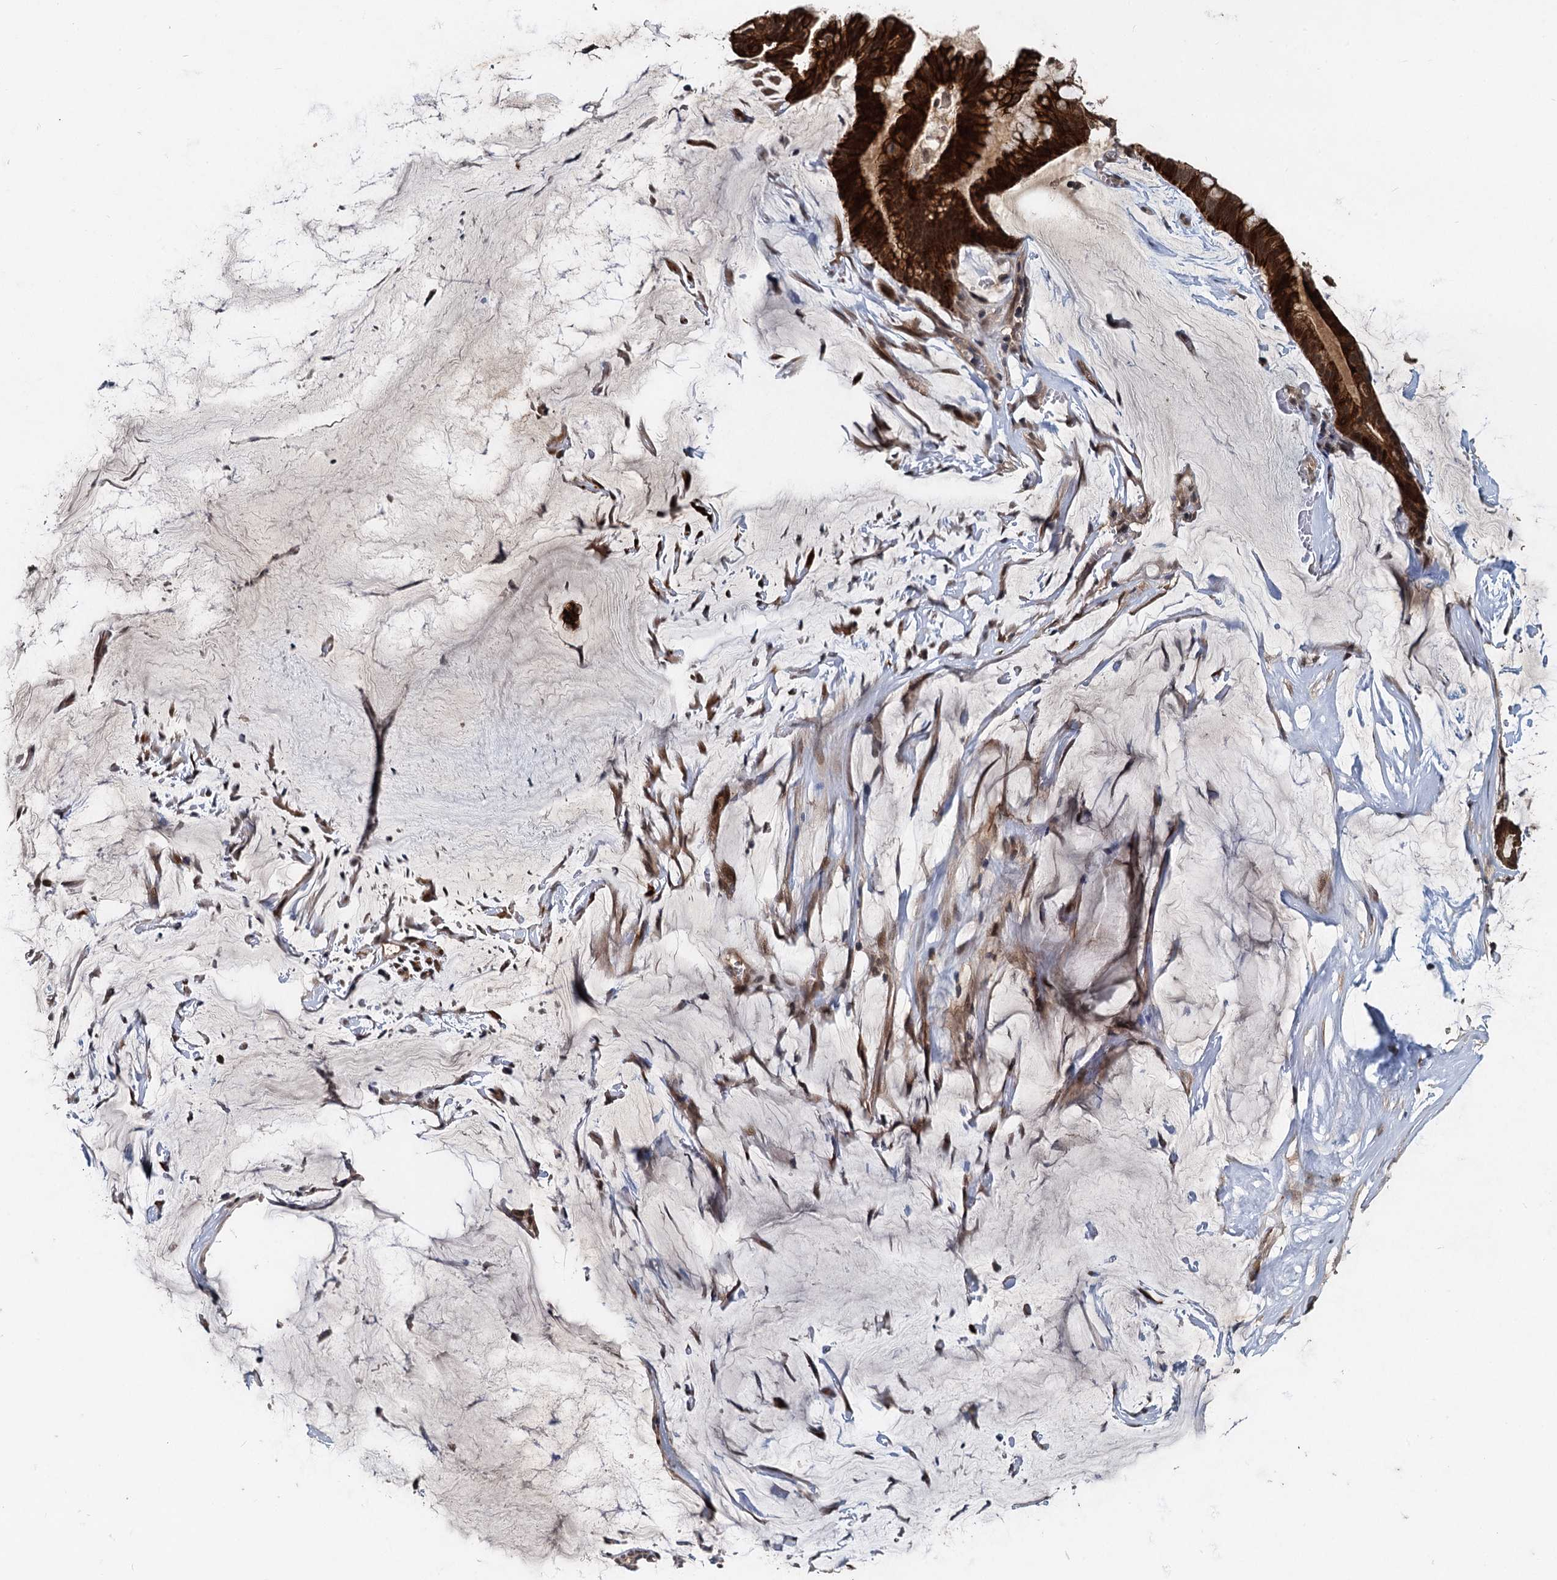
{"staining": {"intensity": "strong", "quantity": ">75%", "location": "cytoplasmic/membranous,nuclear"}, "tissue": "ovarian cancer", "cell_type": "Tumor cells", "image_type": "cancer", "snomed": [{"axis": "morphology", "description": "Cystadenocarcinoma, mucinous, NOS"}, {"axis": "topography", "description": "Ovary"}], "caption": "Human ovarian mucinous cystadenocarcinoma stained with a protein marker demonstrates strong staining in tumor cells.", "gene": "RITA1", "patient": {"sex": "female", "age": 73}}